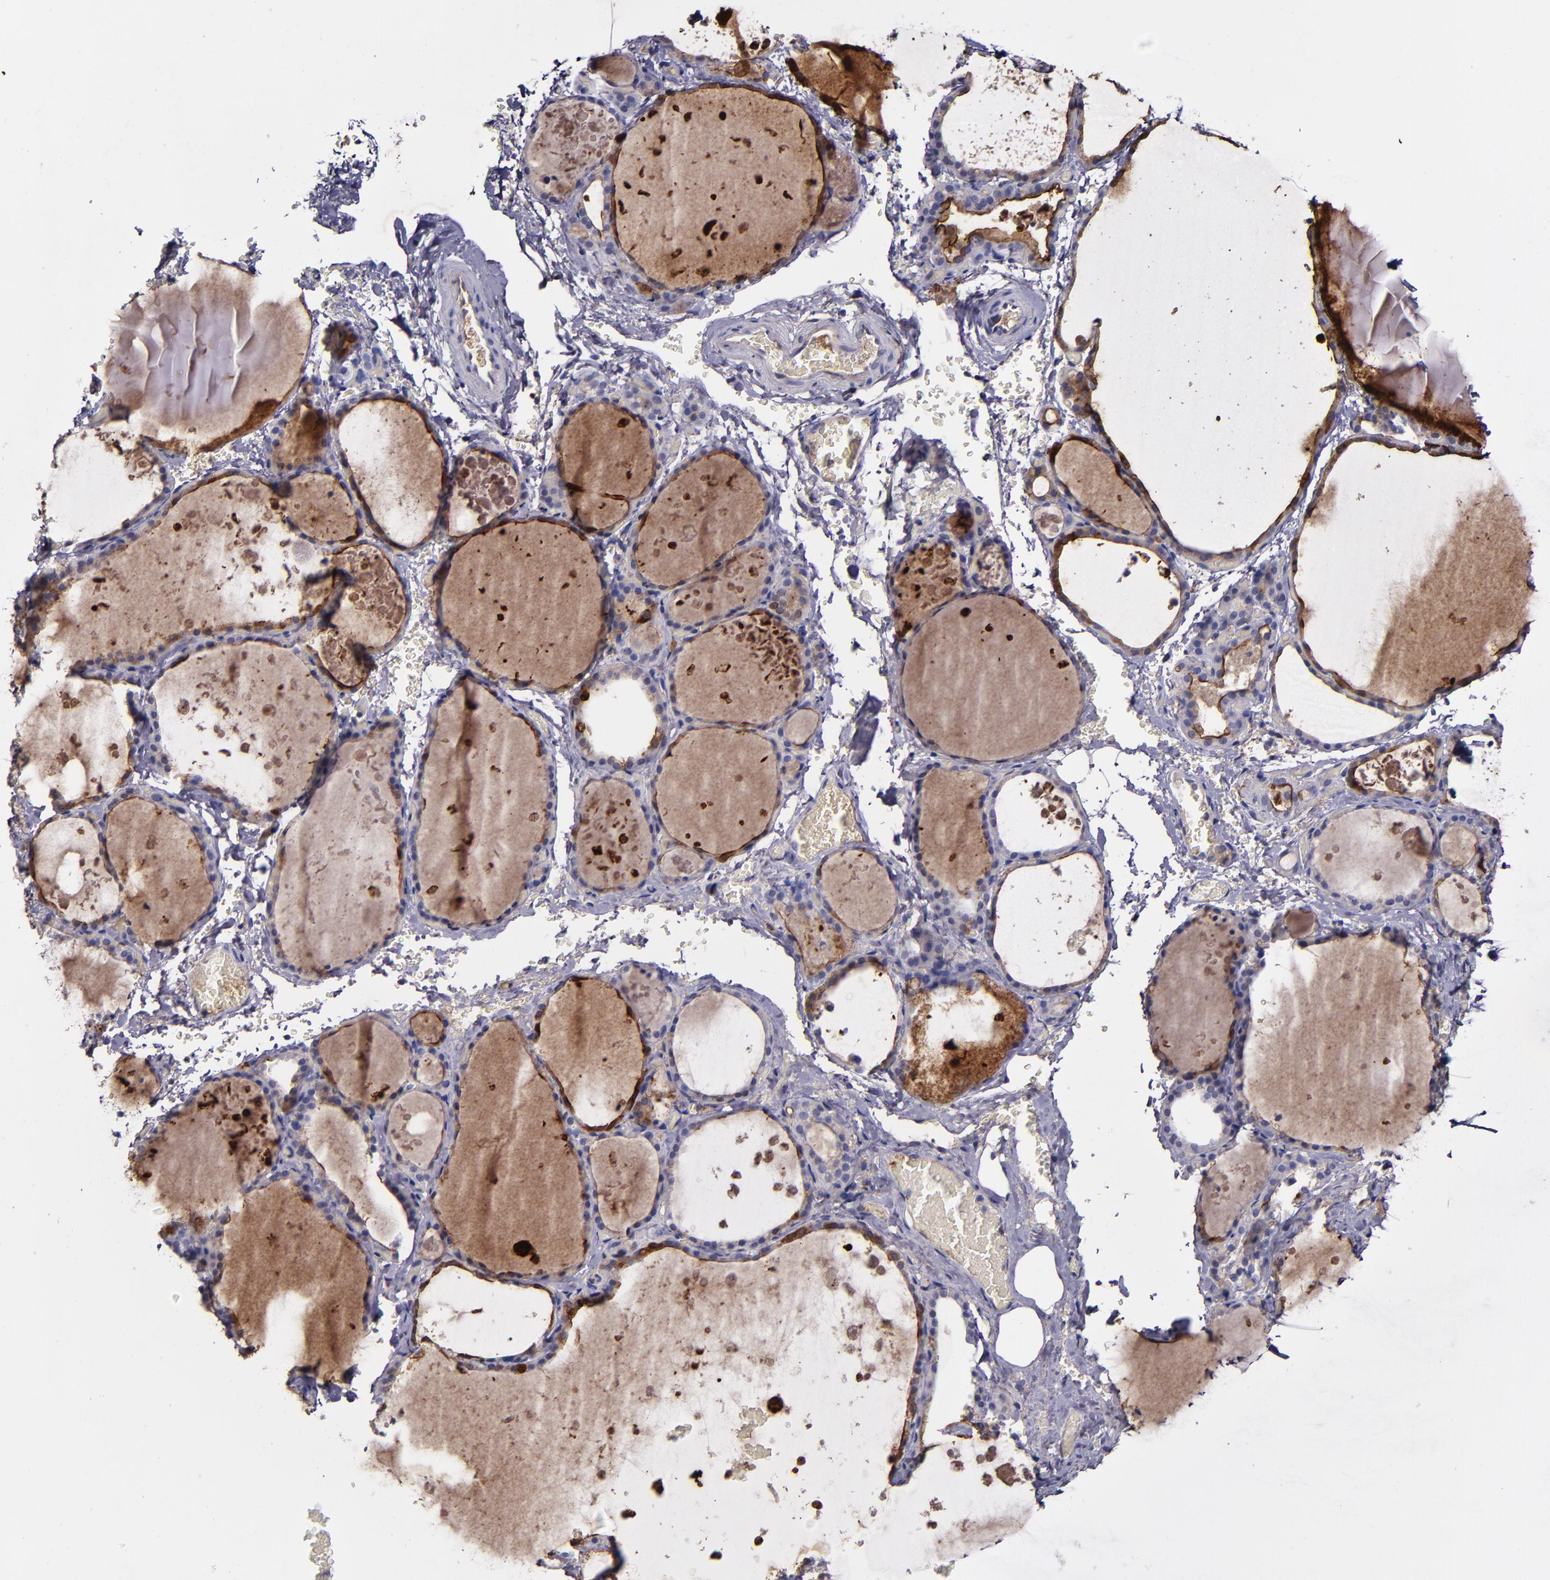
{"staining": {"intensity": "strong", "quantity": ">75%", "location": "cytoplasmic/membranous"}, "tissue": "thyroid gland", "cell_type": "Glandular cells", "image_type": "normal", "snomed": [{"axis": "morphology", "description": "Normal tissue, NOS"}, {"axis": "topography", "description": "Thyroid gland"}], "caption": "Protein analysis of normal thyroid gland demonstrates strong cytoplasmic/membranous staining in about >75% of glandular cells.", "gene": "MFGE8", "patient": {"sex": "male", "age": 61}}